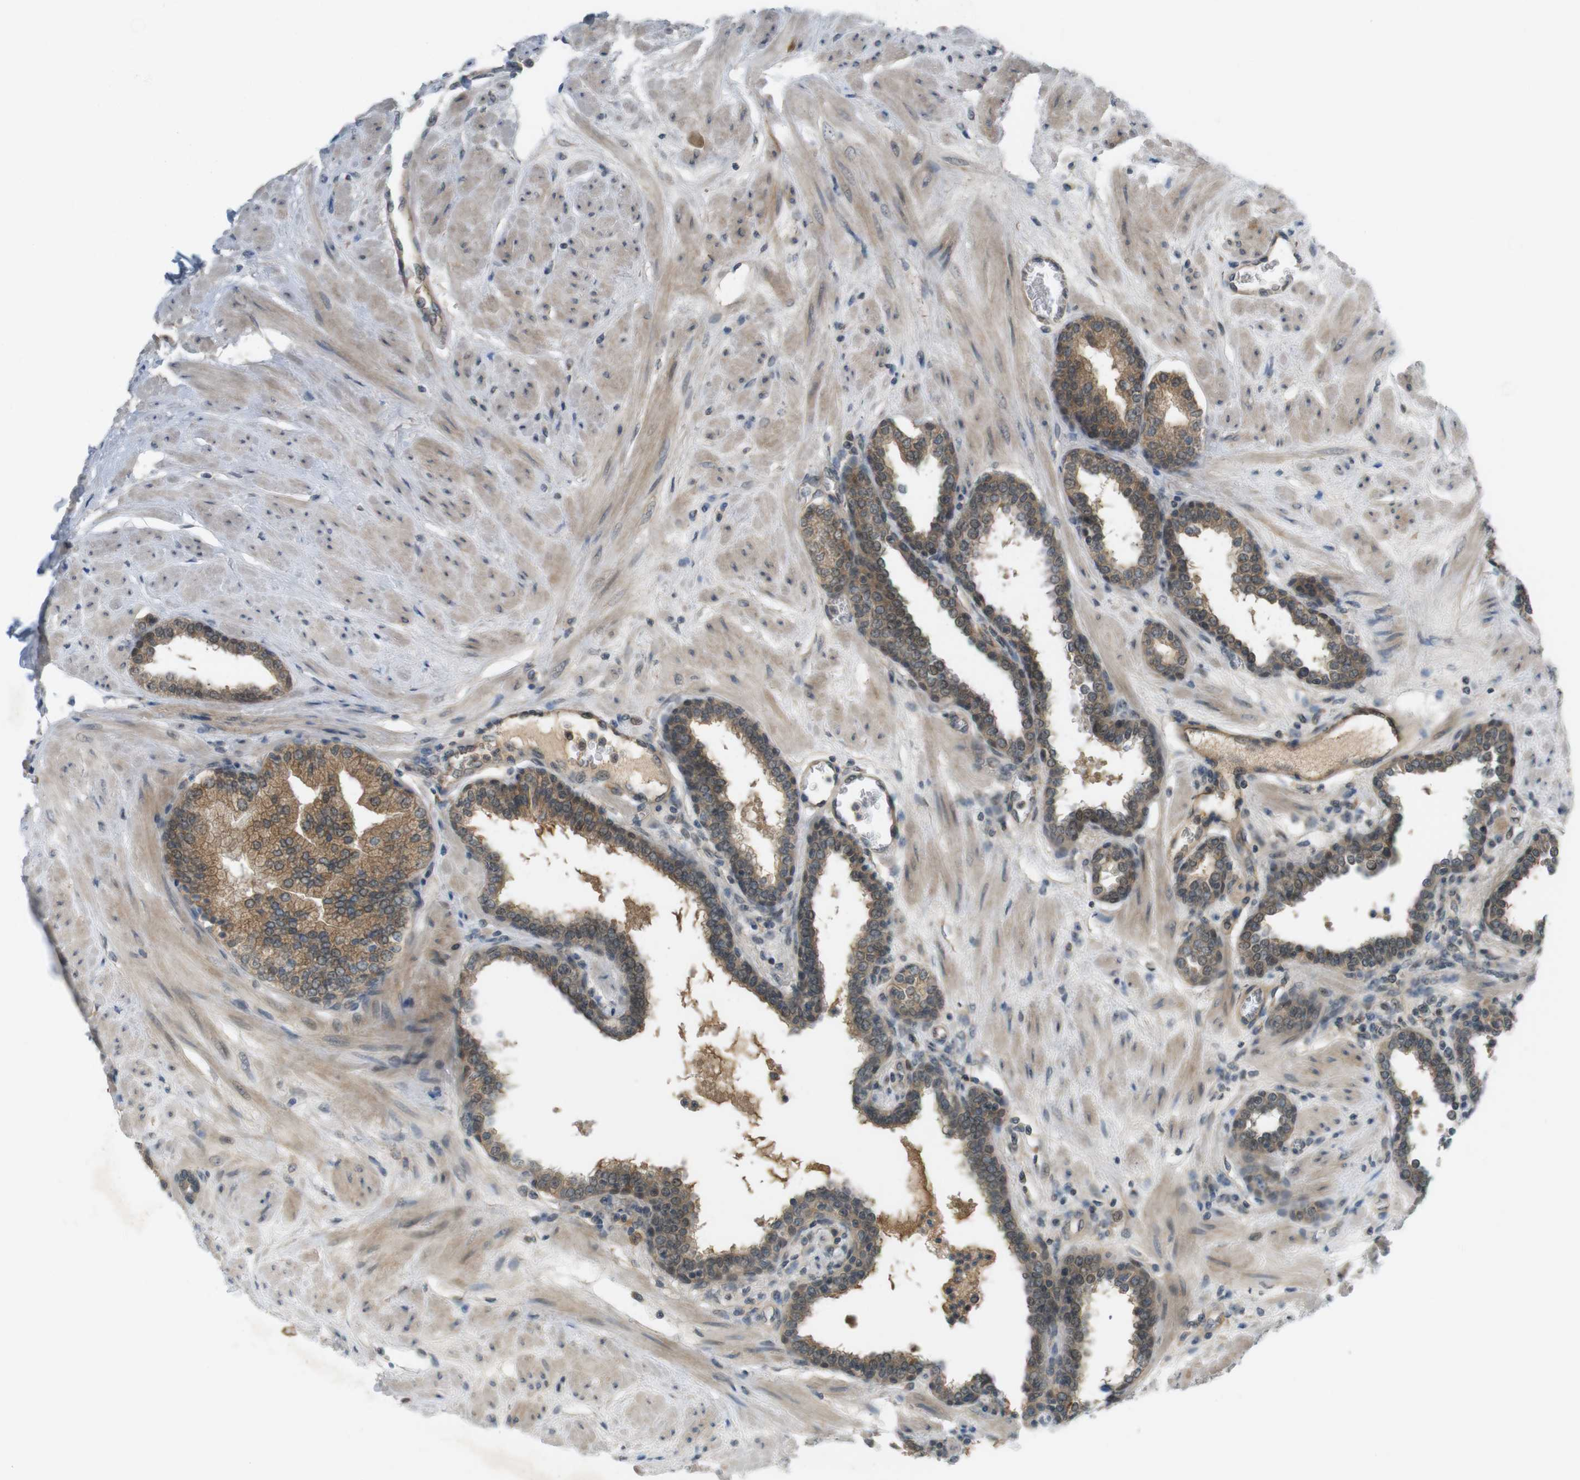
{"staining": {"intensity": "moderate", "quantity": ">75%", "location": "cytoplasmic/membranous"}, "tissue": "prostate", "cell_type": "Glandular cells", "image_type": "normal", "snomed": [{"axis": "morphology", "description": "Normal tissue, NOS"}, {"axis": "topography", "description": "Prostate"}], "caption": "A high-resolution image shows immunohistochemistry (IHC) staining of normal prostate, which shows moderate cytoplasmic/membranous staining in about >75% of glandular cells. (Stains: DAB in brown, nuclei in blue, Microscopy: brightfield microscopy at high magnification).", "gene": "ZDHHC20", "patient": {"sex": "male", "age": 51}}